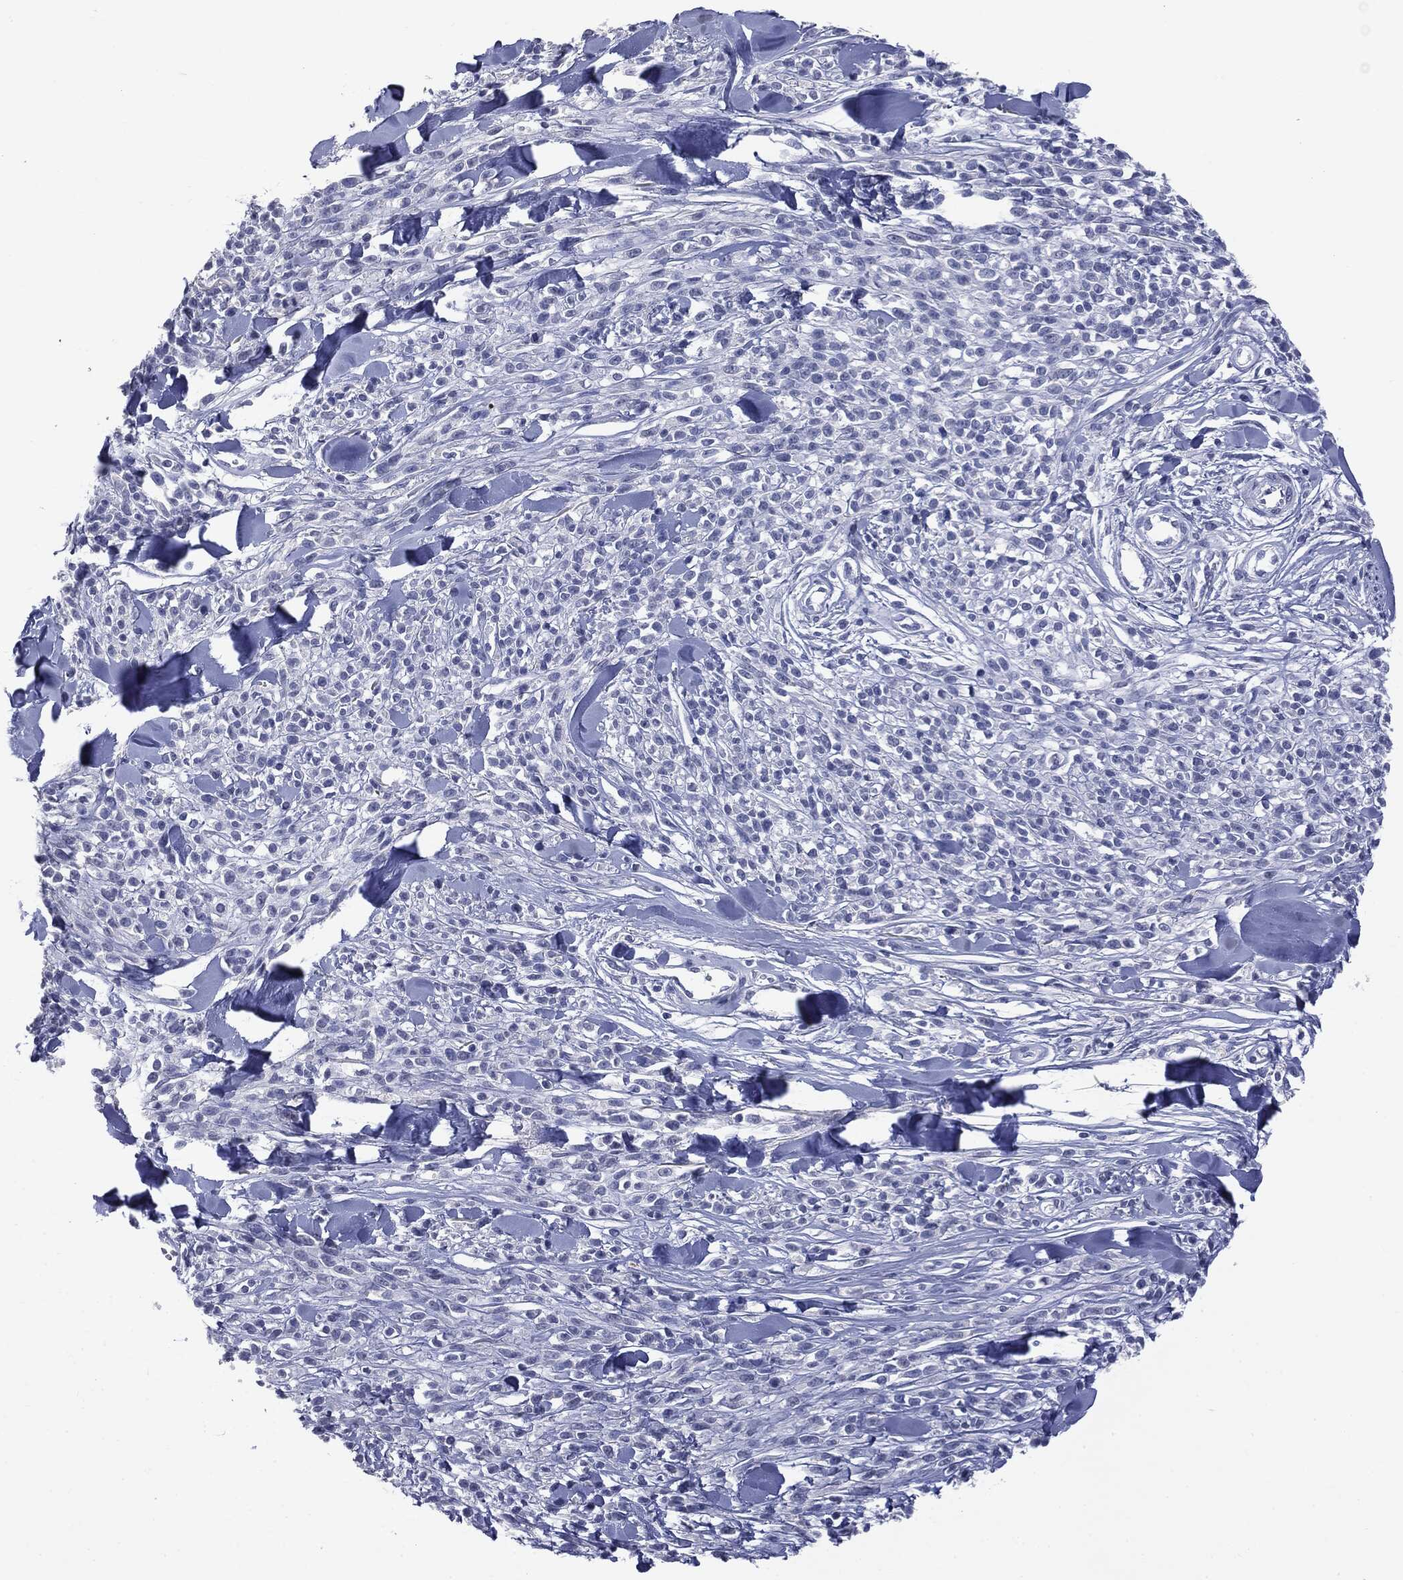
{"staining": {"intensity": "negative", "quantity": "none", "location": "none"}, "tissue": "melanoma", "cell_type": "Tumor cells", "image_type": "cancer", "snomed": [{"axis": "morphology", "description": "Malignant melanoma, NOS"}, {"axis": "topography", "description": "Skin"}, {"axis": "topography", "description": "Skin of trunk"}], "caption": "Immunohistochemistry of human malignant melanoma displays no expression in tumor cells. (DAB IHC, high magnification).", "gene": "TSHB", "patient": {"sex": "male", "age": 74}}